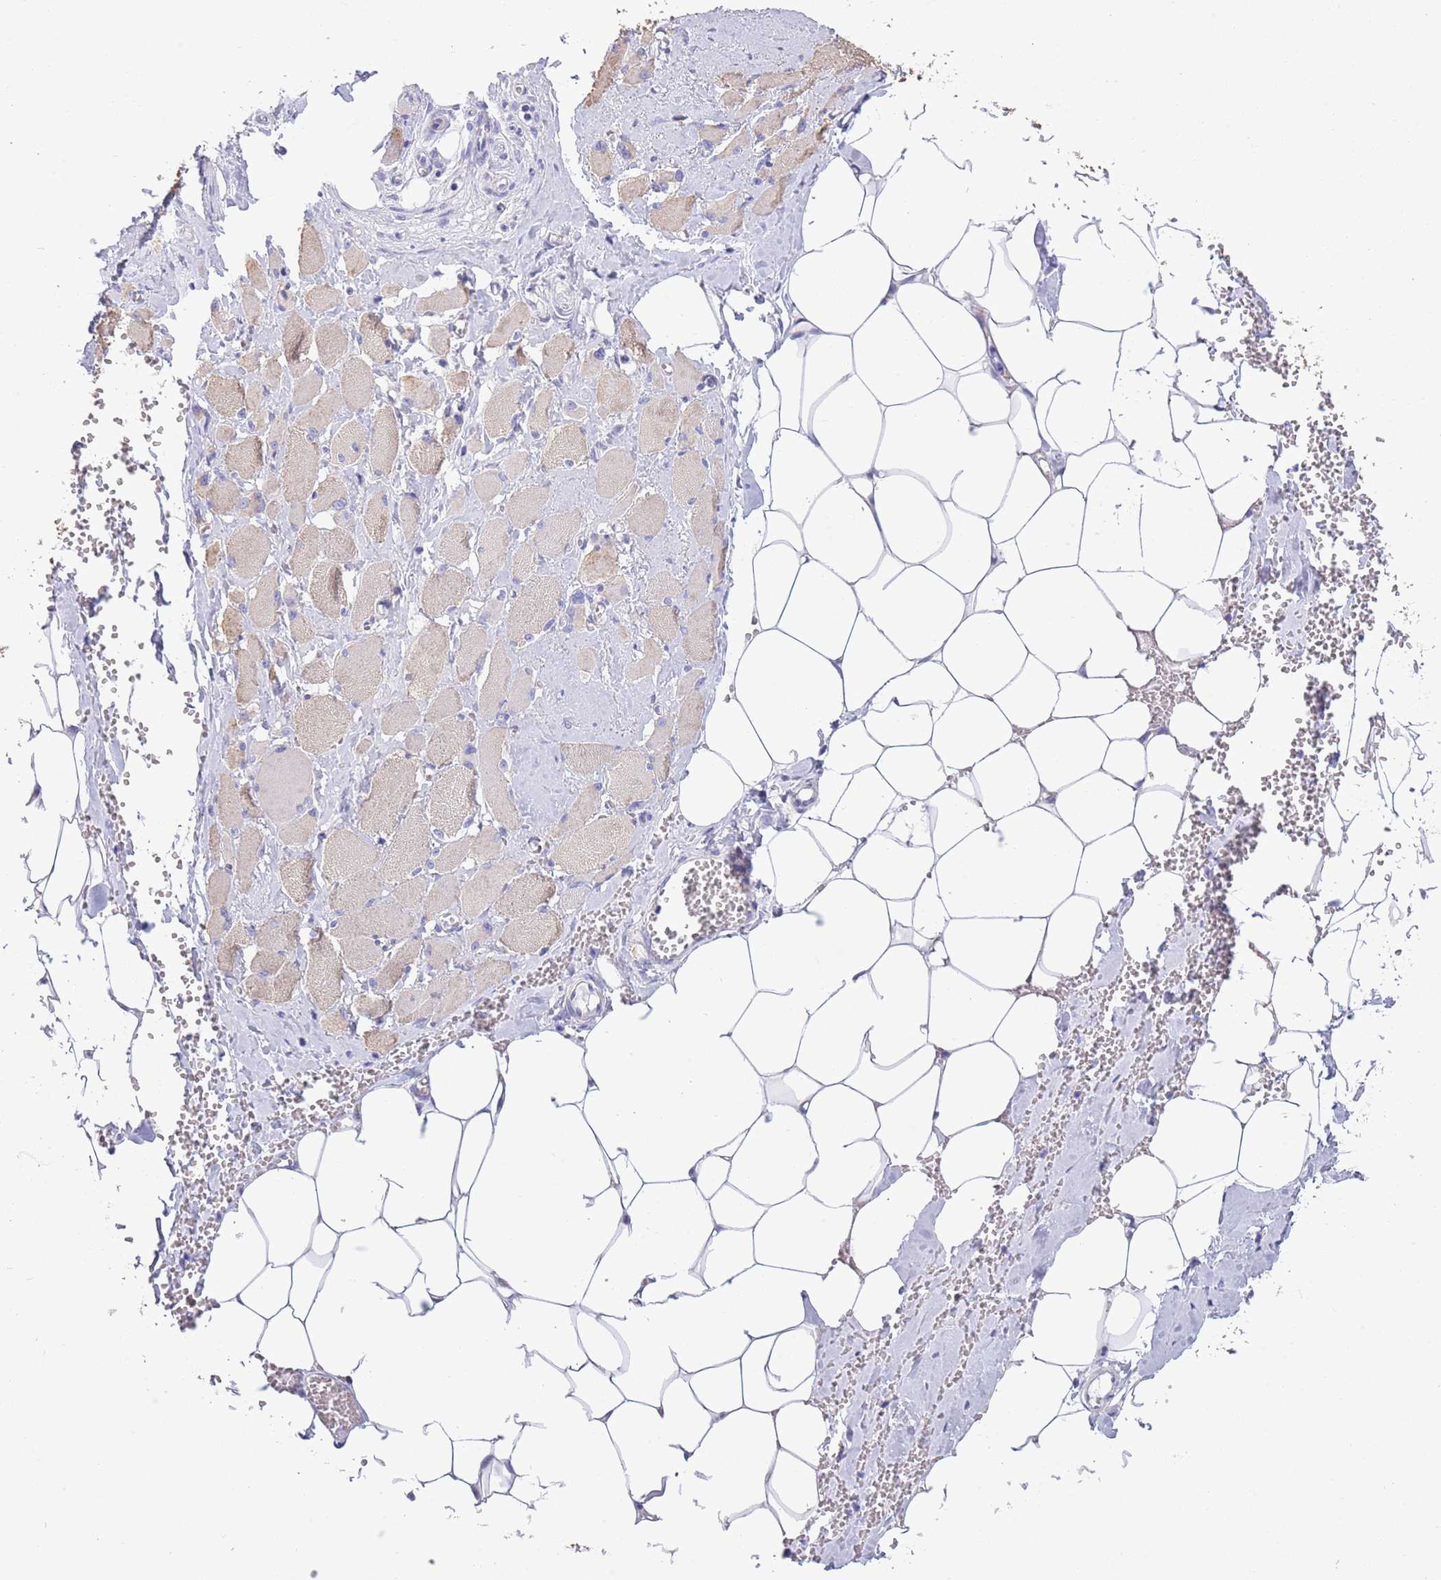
{"staining": {"intensity": "weak", "quantity": "25%-75%", "location": "cytoplasmic/membranous"}, "tissue": "skeletal muscle", "cell_type": "Myocytes", "image_type": "normal", "snomed": [{"axis": "morphology", "description": "Normal tissue, NOS"}, {"axis": "morphology", "description": "Basal cell carcinoma"}, {"axis": "topography", "description": "Skeletal muscle"}], "caption": "This micrograph displays normal skeletal muscle stained with immunohistochemistry to label a protein in brown. The cytoplasmic/membranous of myocytes show weak positivity for the protein. Nuclei are counter-stained blue.", "gene": "MOCOS", "patient": {"sex": "female", "age": 64}}